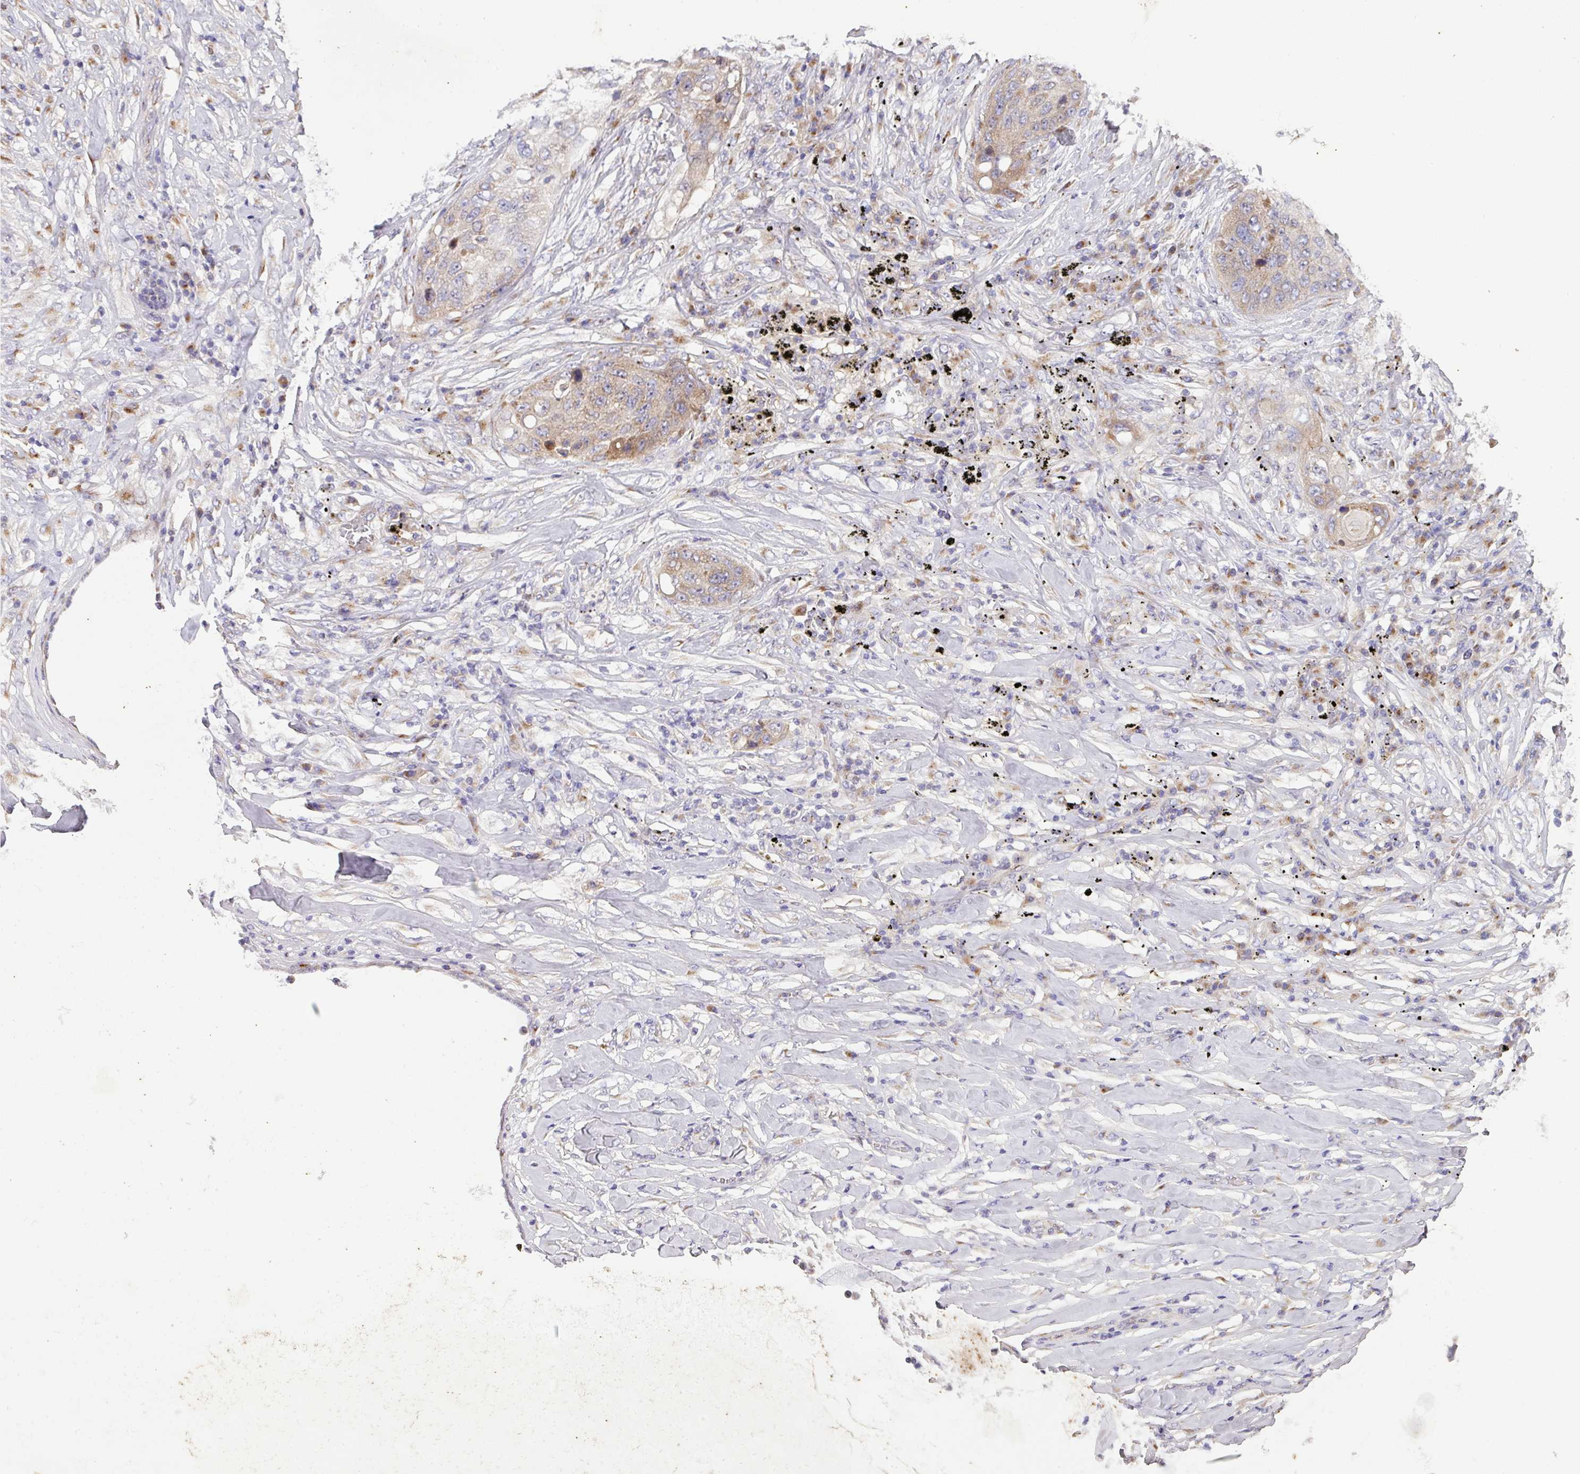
{"staining": {"intensity": "weak", "quantity": "25%-75%", "location": "cytoplasmic/membranous"}, "tissue": "lung cancer", "cell_type": "Tumor cells", "image_type": "cancer", "snomed": [{"axis": "morphology", "description": "Squamous cell carcinoma, NOS"}, {"axis": "topography", "description": "Lung"}], "caption": "Immunohistochemistry (DAB) staining of human lung squamous cell carcinoma displays weak cytoplasmic/membranous protein positivity in approximately 25%-75% of tumor cells.", "gene": "VTI1A", "patient": {"sex": "female", "age": 63}}